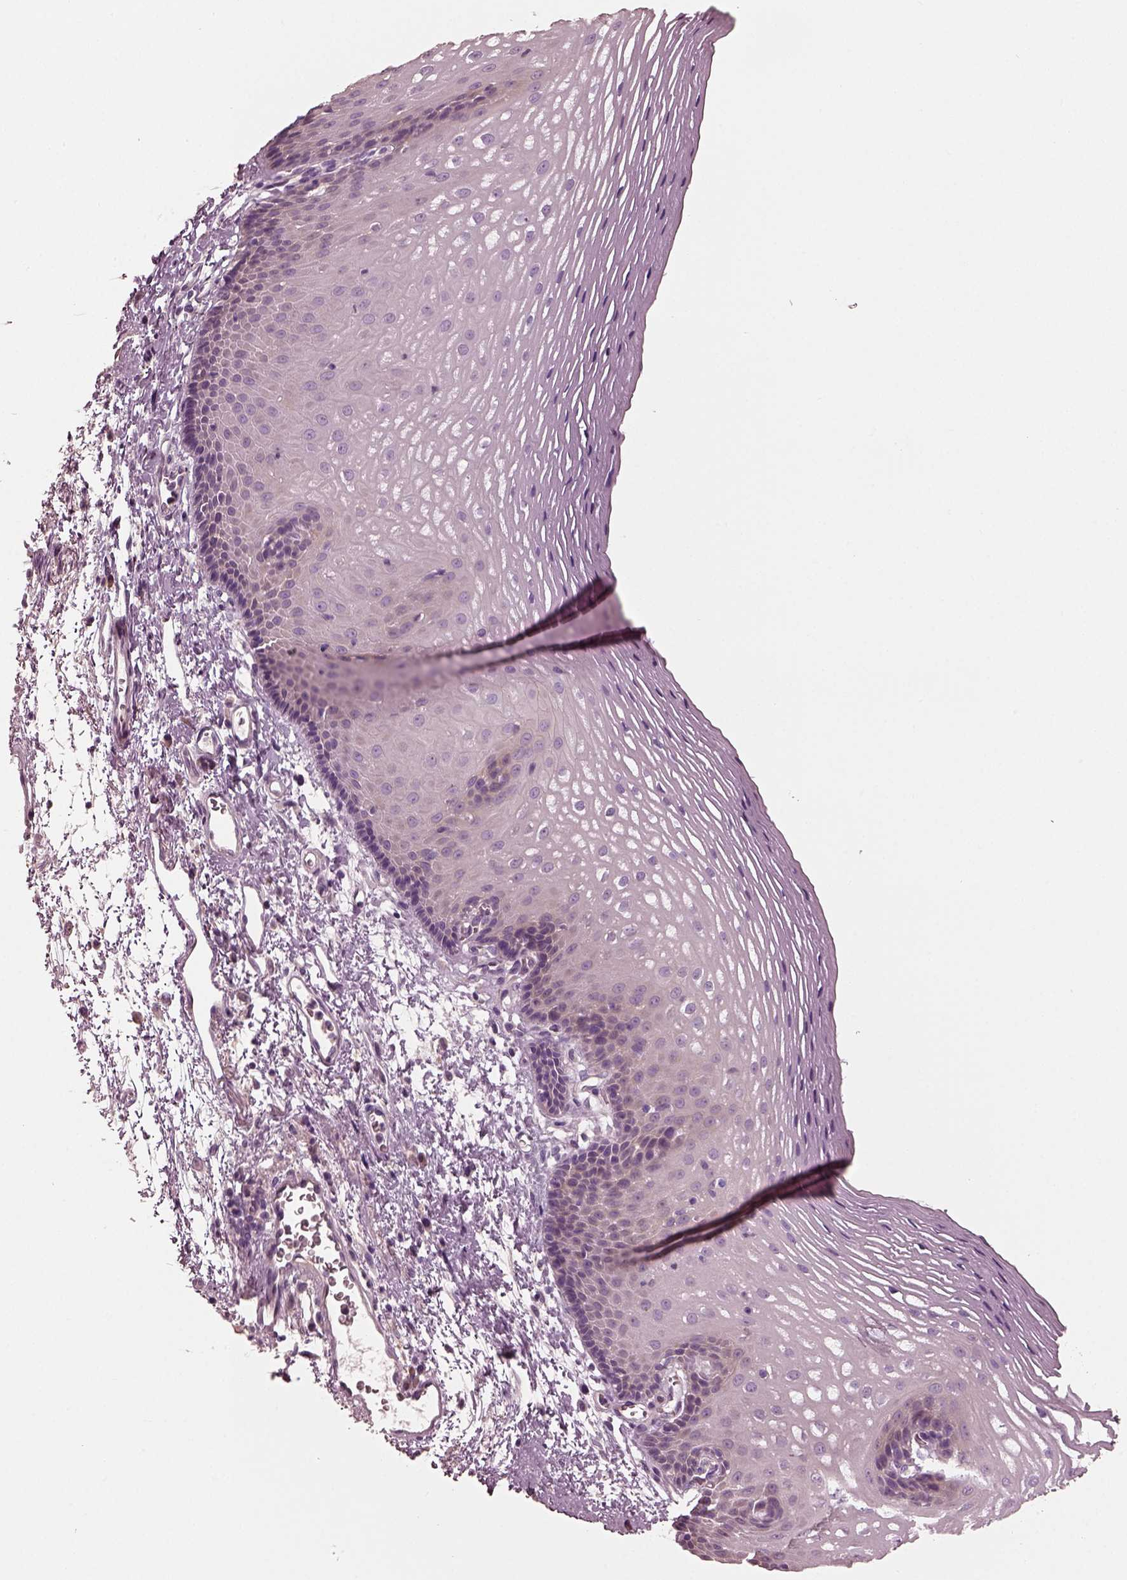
{"staining": {"intensity": "negative", "quantity": "none", "location": "none"}, "tissue": "esophagus", "cell_type": "Squamous epithelial cells", "image_type": "normal", "snomed": [{"axis": "morphology", "description": "Normal tissue, NOS"}, {"axis": "topography", "description": "Esophagus"}], "caption": "Immunohistochemical staining of unremarkable esophagus shows no significant staining in squamous epithelial cells. The staining was performed using DAB to visualize the protein expression in brown, while the nuclei were stained in blue with hematoxylin (Magnification: 20x).", "gene": "ELSPBP1", "patient": {"sex": "male", "age": 76}}